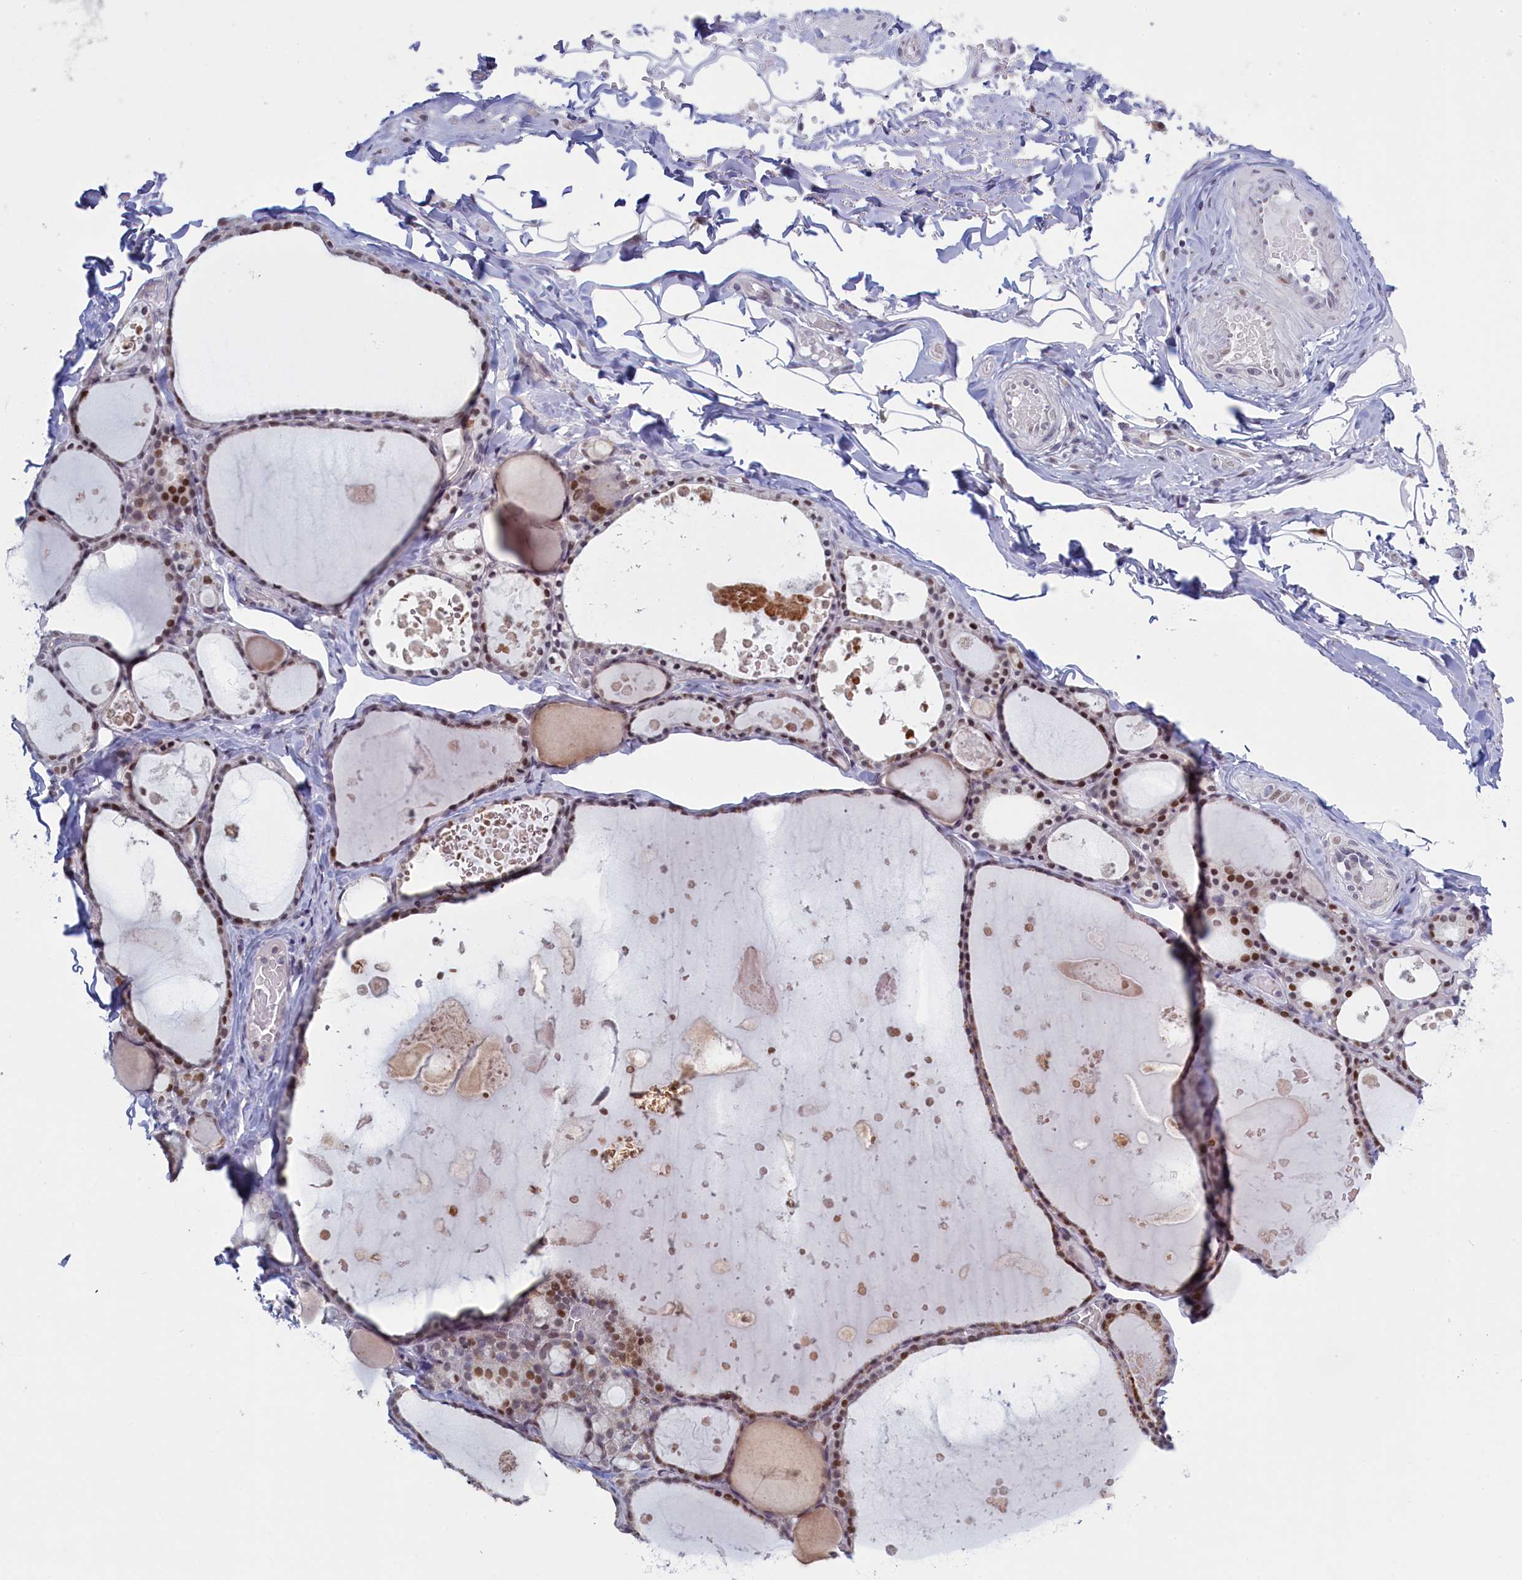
{"staining": {"intensity": "moderate", "quantity": "25%-75%", "location": "nuclear"}, "tissue": "thyroid gland", "cell_type": "Glandular cells", "image_type": "normal", "snomed": [{"axis": "morphology", "description": "Normal tissue, NOS"}, {"axis": "topography", "description": "Thyroid gland"}], "caption": "Brown immunohistochemical staining in benign thyroid gland exhibits moderate nuclear staining in approximately 25%-75% of glandular cells. Using DAB (3,3'-diaminobenzidine) (brown) and hematoxylin (blue) stains, captured at high magnification using brightfield microscopy.", "gene": "ATF7IP2", "patient": {"sex": "male", "age": 56}}